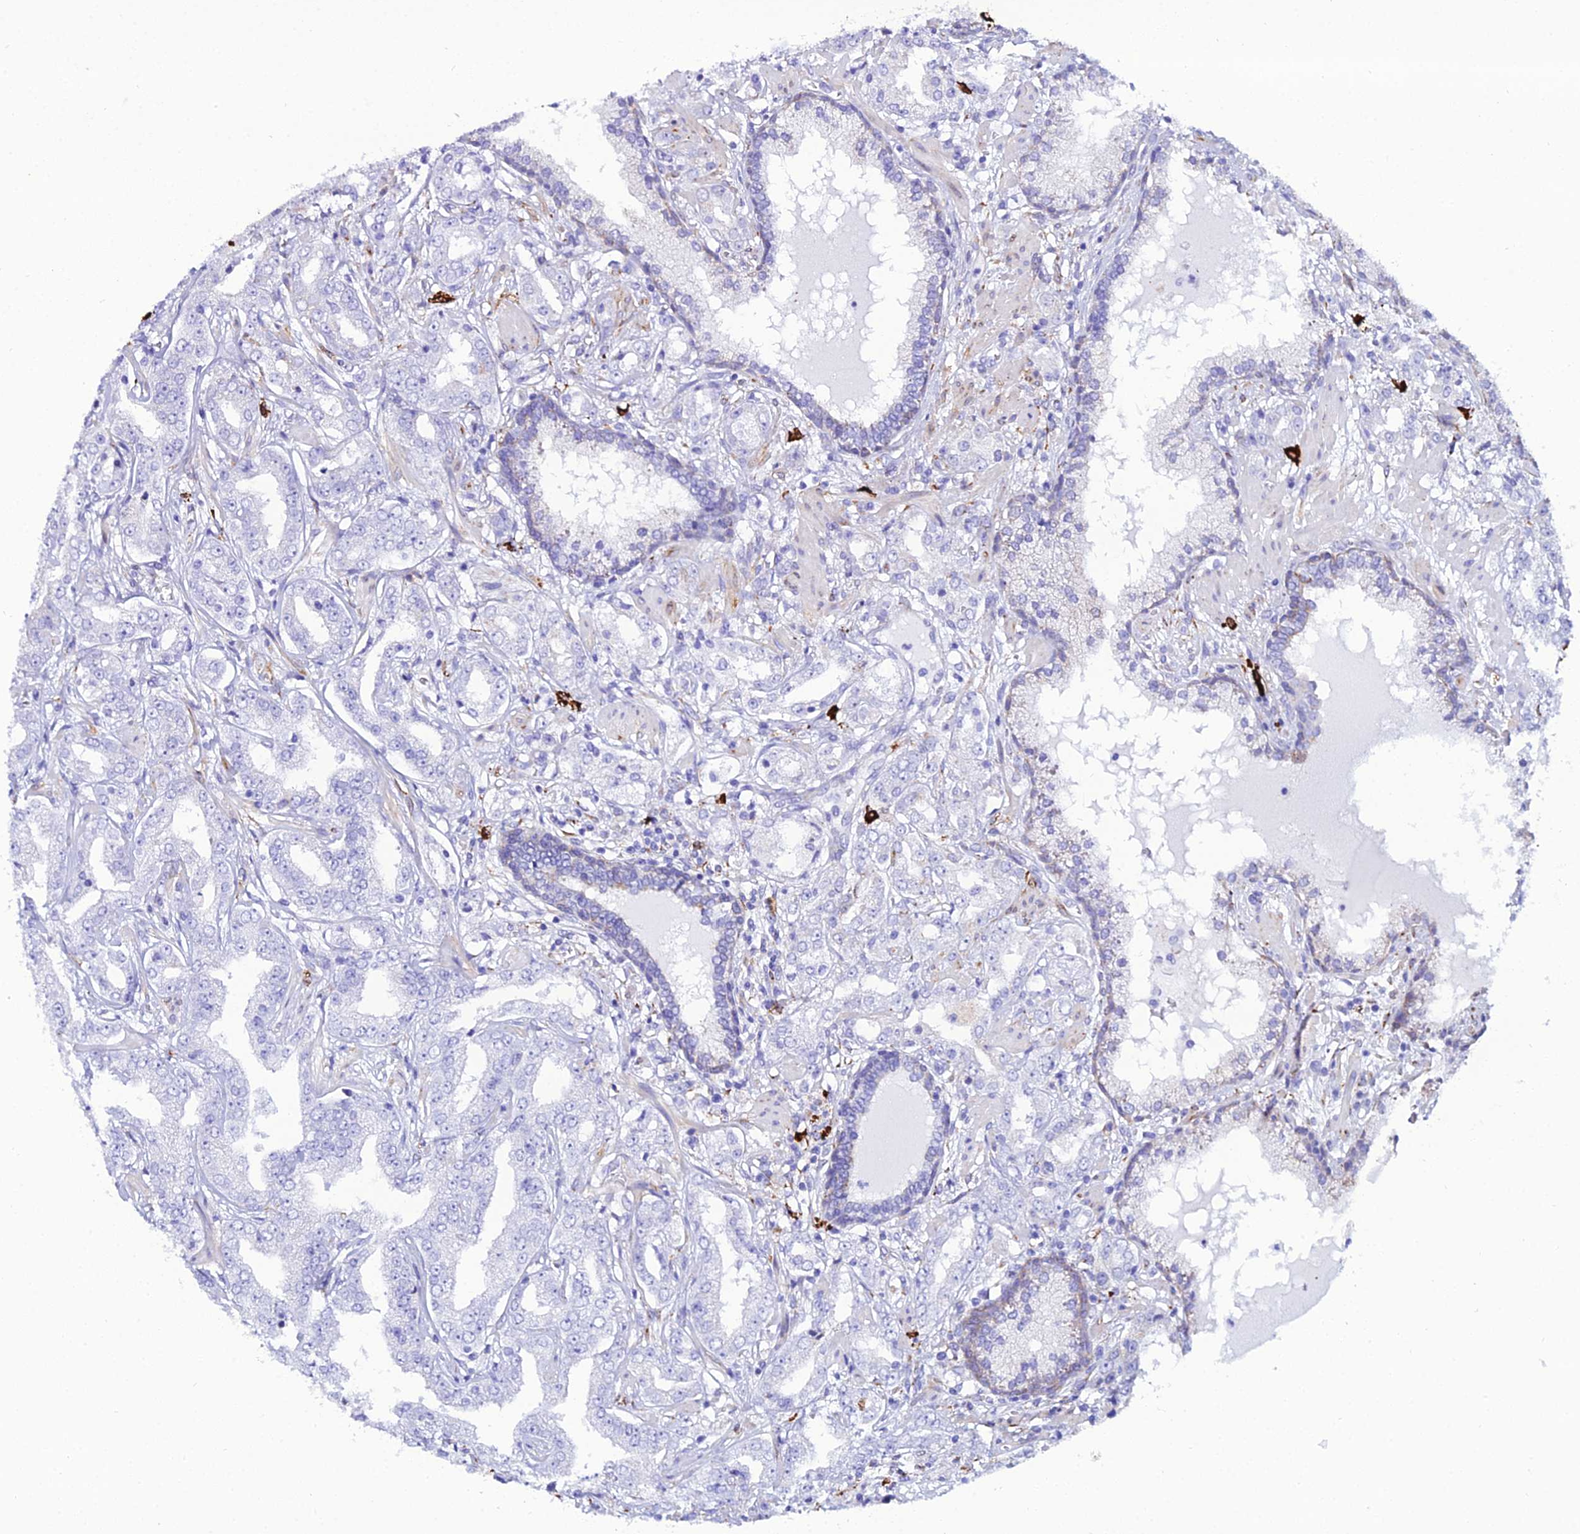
{"staining": {"intensity": "weak", "quantity": "<25%", "location": "cytoplasmic/membranous"}, "tissue": "prostate cancer", "cell_type": "Tumor cells", "image_type": "cancer", "snomed": [{"axis": "morphology", "description": "Adenocarcinoma, High grade"}, {"axis": "topography", "description": "Prostate"}], "caption": "An IHC photomicrograph of prostate high-grade adenocarcinoma is shown. There is no staining in tumor cells of prostate high-grade adenocarcinoma. (DAB (3,3'-diaminobenzidine) immunohistochemistry (IHC) visualized using brightfield microscopy, high magnification).", "gene": "TXNDC5", "patient": {"sex": "male", "age": 63}}